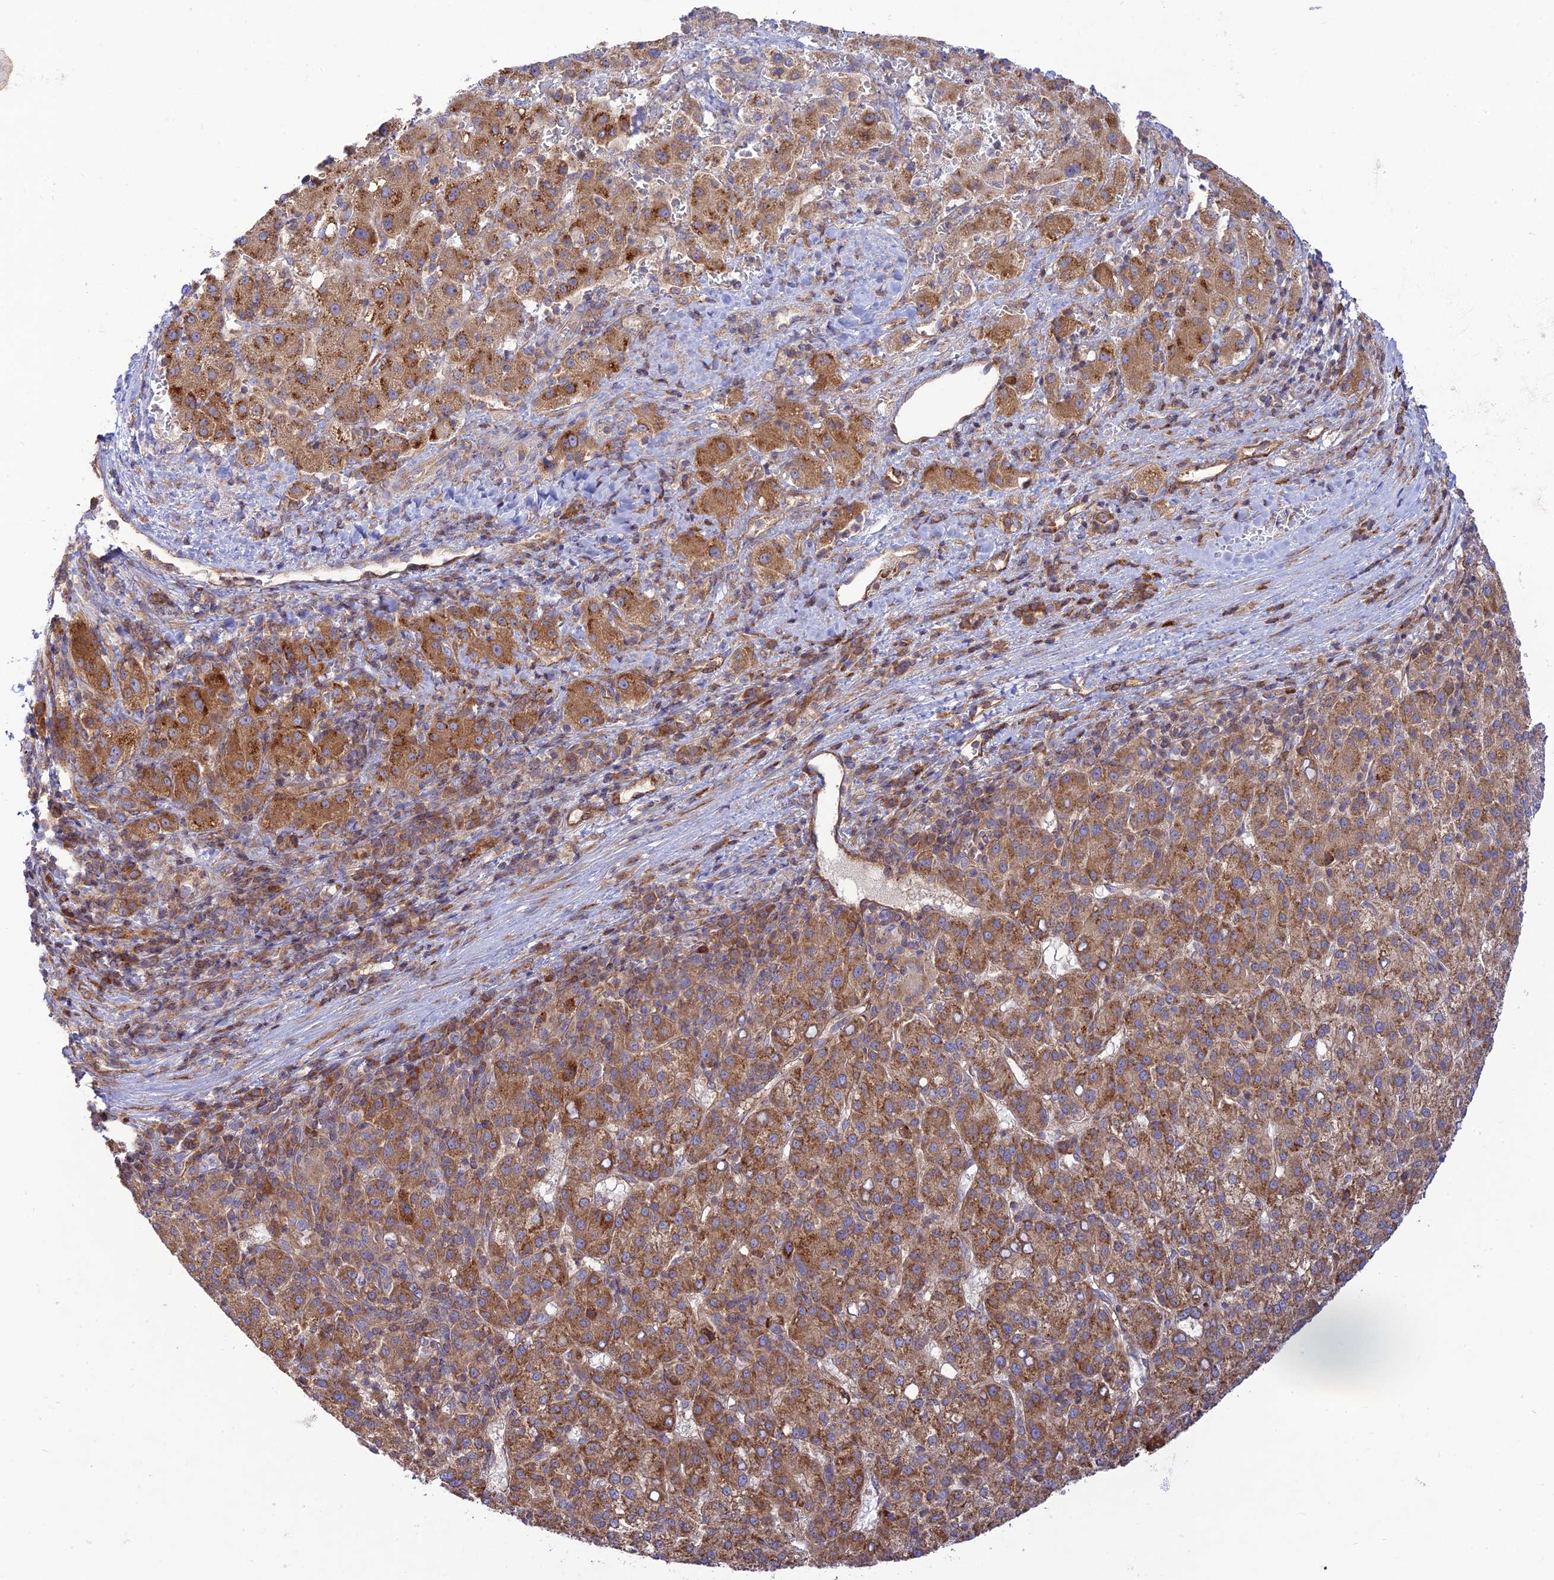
{"staining": {"intensity": "moderate", "quantity": ">75%", "location": "cytoplasmic/membranous"}, "tissue": "liver cancer", "cell_type": "Tumor cells", "image_type": "cancer", "snomed": [{"axis": "morphology", "description": "Carcinoma, Hepatocellular, NOS"}, {"axis": "topography", "description": "Liver"}], "caption": "Liver cancer stained with a brown dye reveals moderate cytoplasmic/membranous positive staining in approximately >75% of tumor cells.", "gene": "PIMREG", "patient": {"sex": "female", "age": 58}}